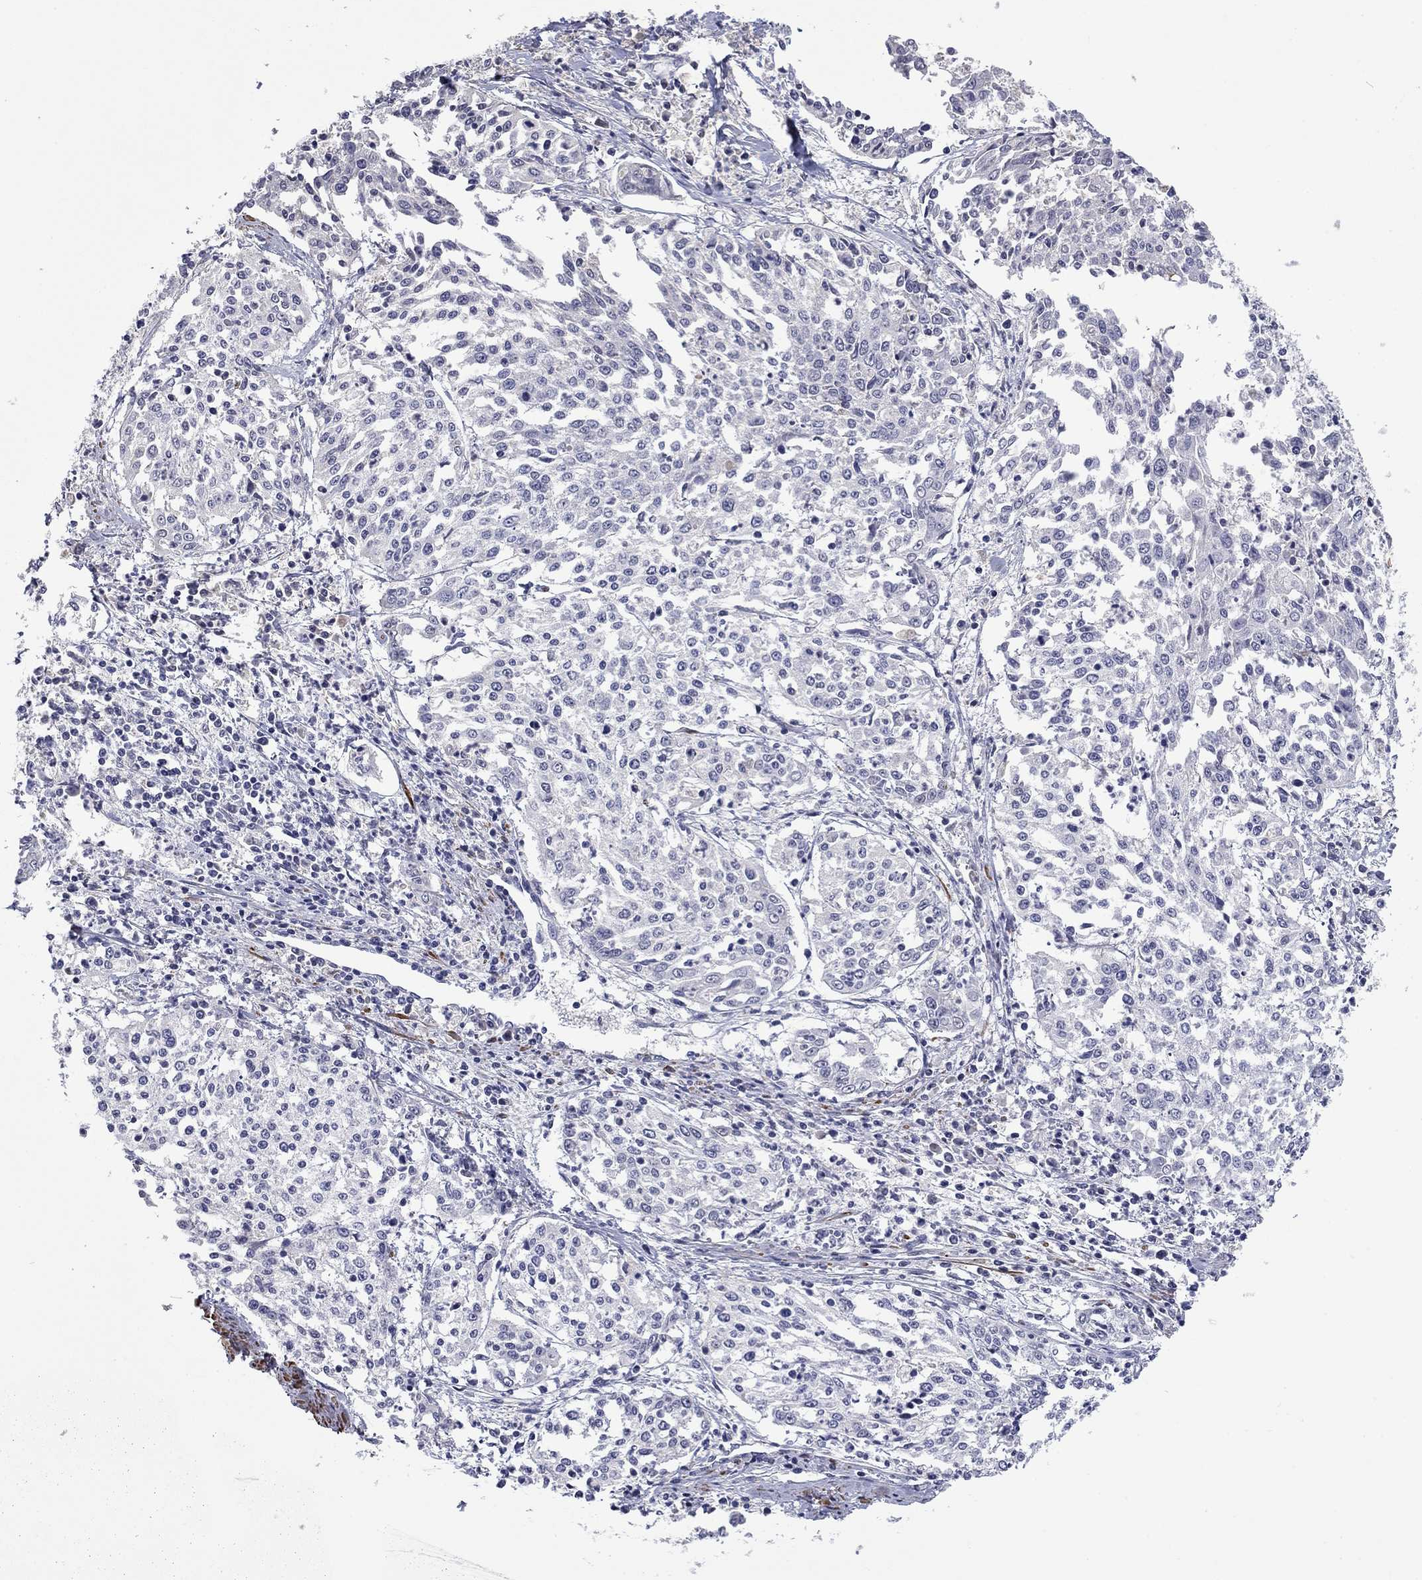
{"staining": {"intensity": "negative", "quantity": "none", "location": "none"}, "tissue": "cervical cancer", "cell_type": "Tumor cells", "image_type": "cancer", "snomed": [{"axis": "morphology", "description": "Squamous cell carcinoma, NOS"}, {"axis": "topography", "description": "Cervix"}], "caption": "Immunohistochemistry of squamous cell carcinoma (cervical) shows no staining in tumor cells. (DAB (3,3'-diaminobenzidine) immunohistochemistry (IHC) with hematoxylin counter stain).", "gene": "IP6K3", "patient": {"sex": "female", "age": 41}}